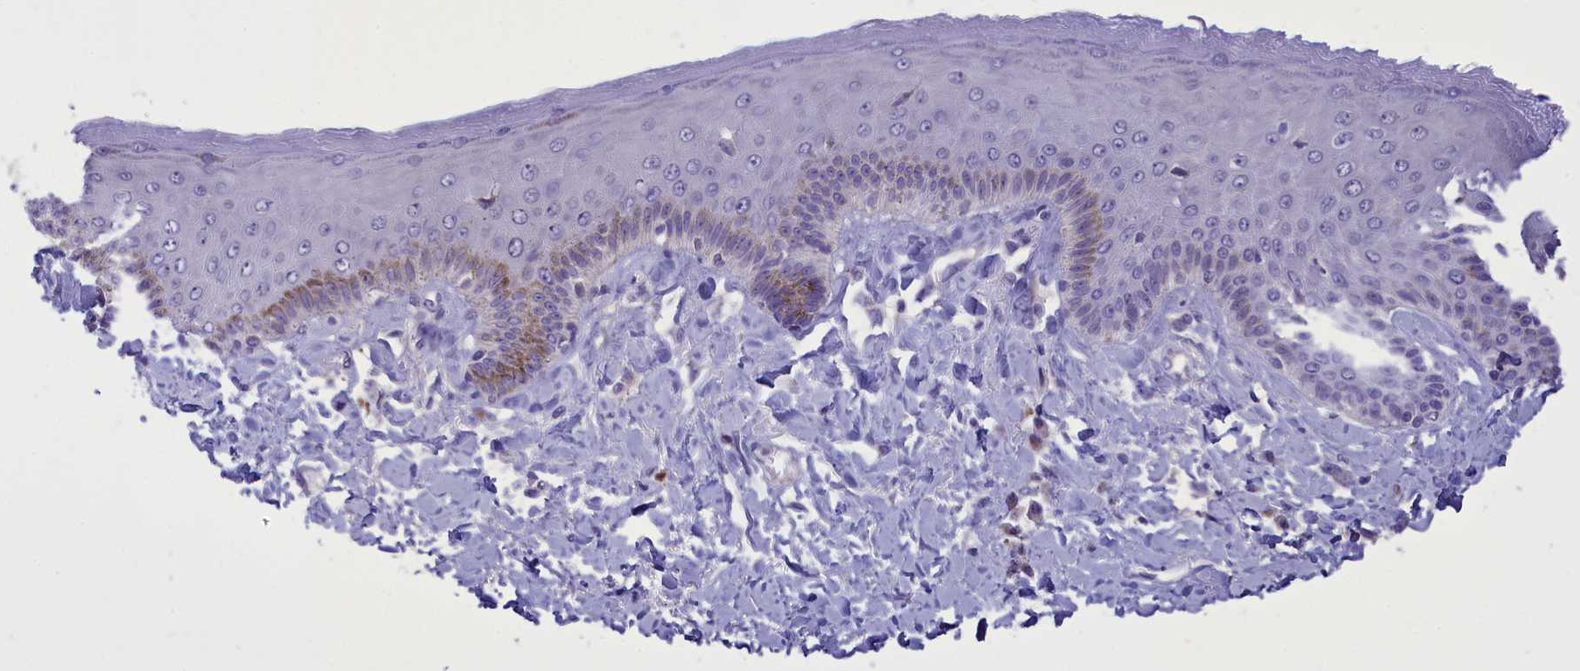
{"staining": {"intensity": "moderate", "quantity": "<25%", "location": "cytoplasmic/membranous"}, "tissue": "skin", "cell_type": "Epidermal cells", "image_type": "normal", "snomed": [{"axis": "morphology", "description": "Normal tissue, NOS"}, {"axis": "topography", "description": "Anal"}], "caption": "Protein staining by IHC shows moderate cytoplasmic/membranous expression in approximately <25% of epidermal cells in normal skin.", "gene": "DCAF16", "patient": {"sex": "male", "age": 69}}